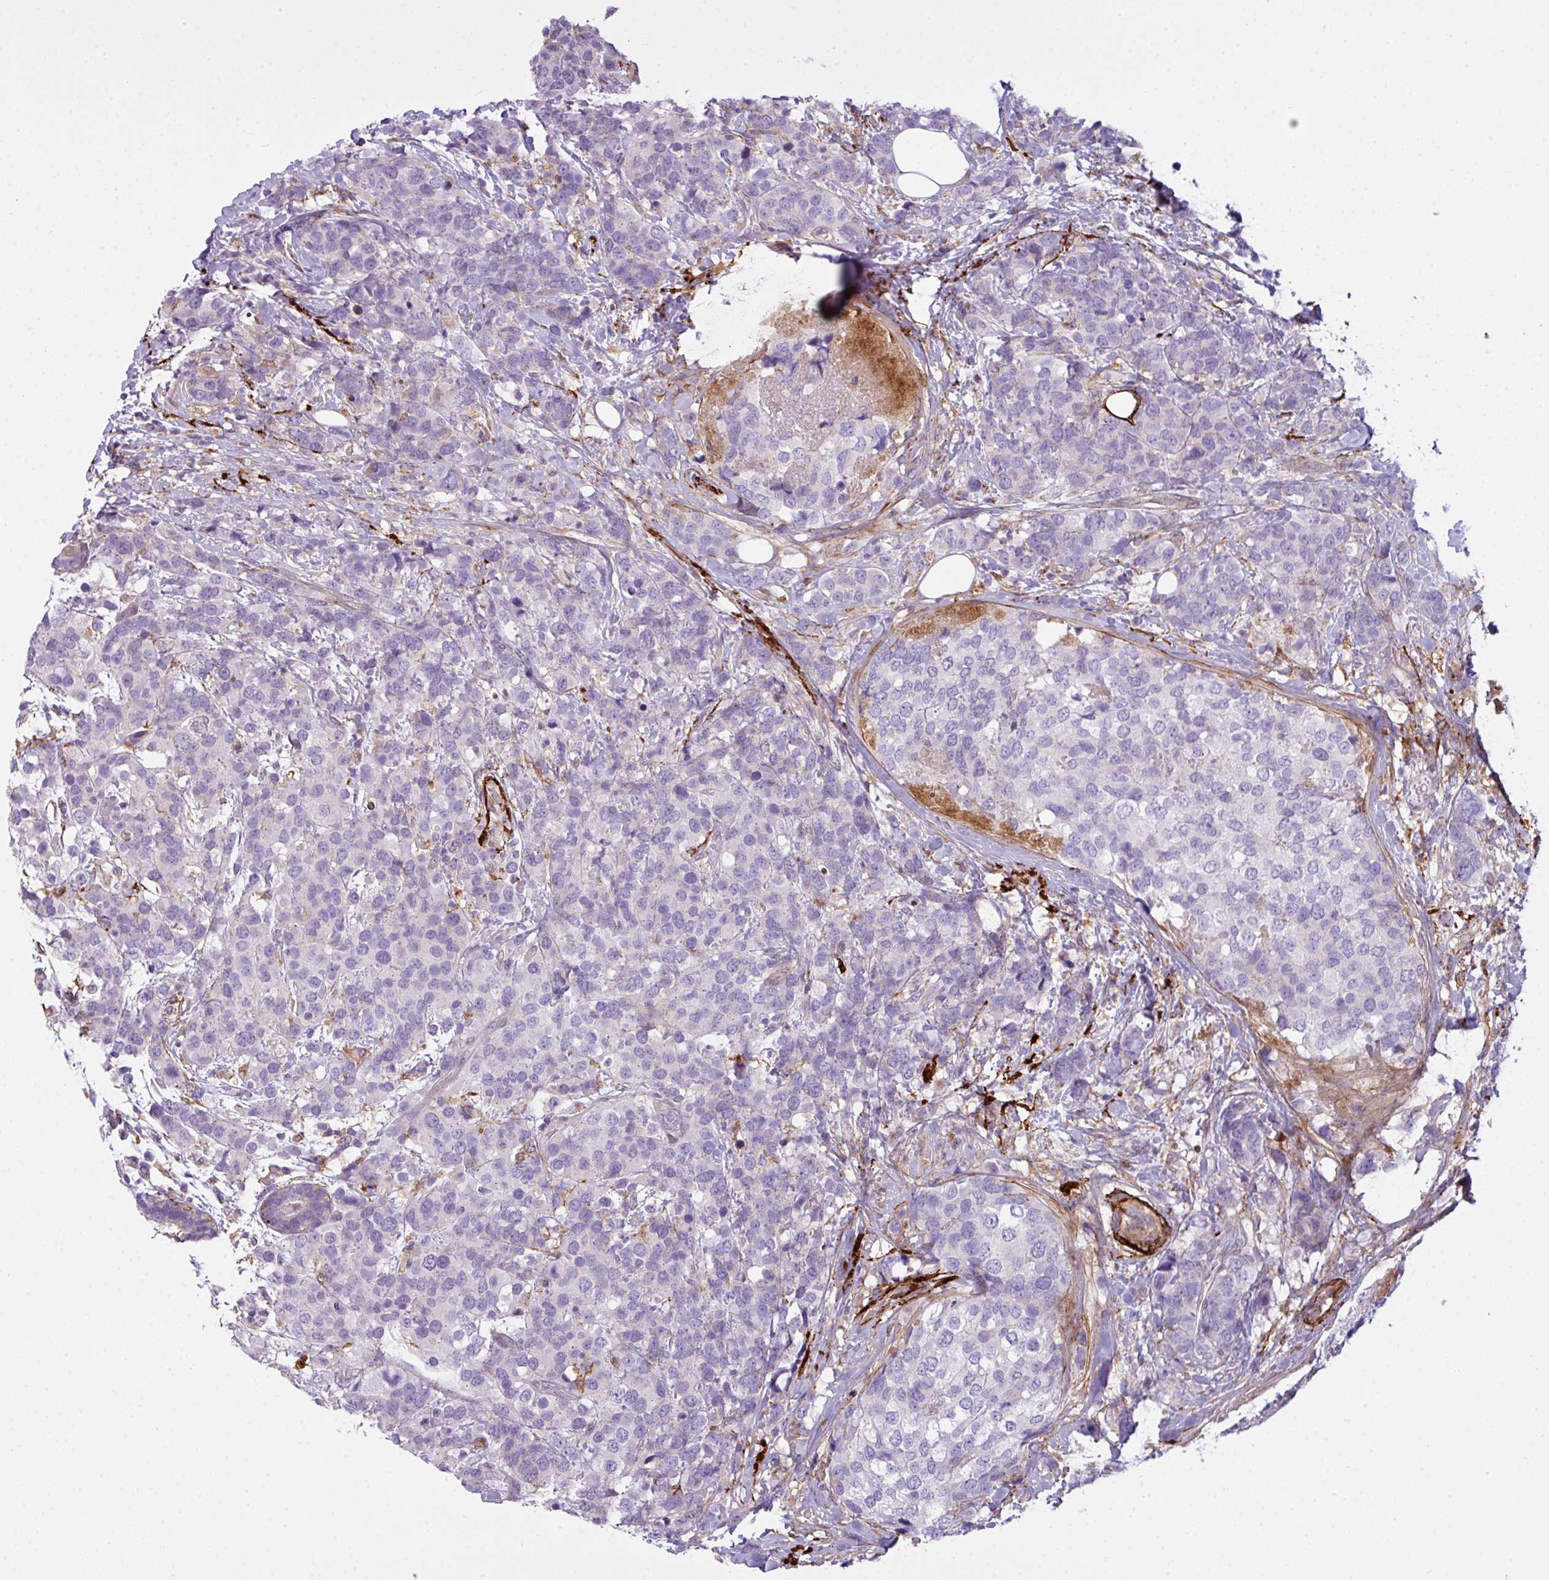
{"staining": {"intensity": "negative", "quantity": "none", "location": "none"}, "tissue": "breast cancer", "cell_type": "Tumor cells", "image_type": "cancer", "snomed": [{"axis": "morphology", "description": "Lobular carcinoma"}, {"axis": "topography", "description": "Breast"}], "caption": "This is an immunohistochemistry (IHC) micrograph of breast lobular carcinoma. There is no staining in tumor cells.", "gene": "COL8A1", "patient": {"sex": "female", "age": 59}}